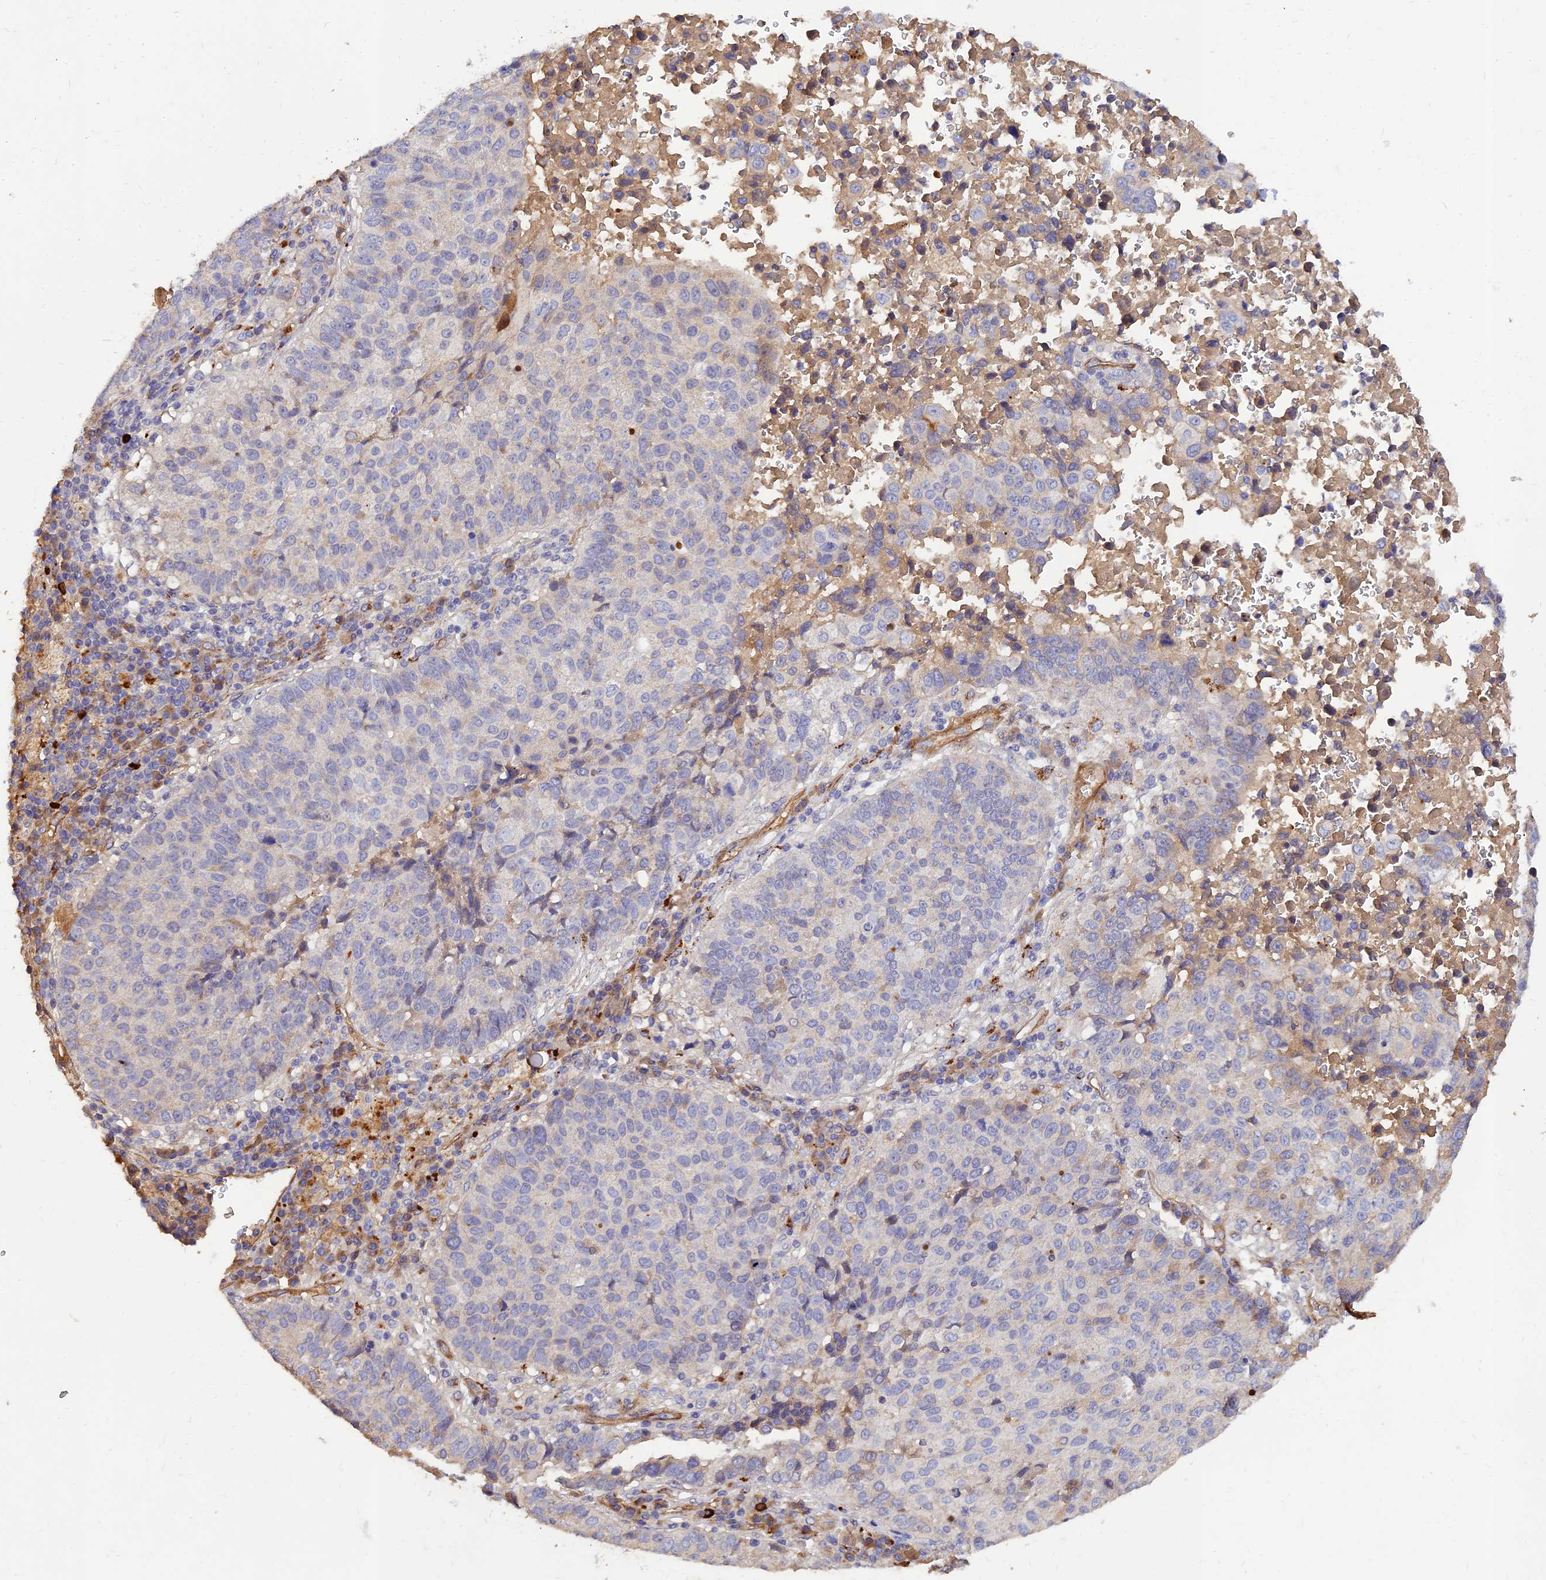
{"staining": {"intensity": "negative", "quantity": "none", "location": "none"}, "tissue": "lung cancer", "cell_type": "Tumor cells", "image_type": "cancer", "snomed": [{"axis": "morphology", "description": "Squamous cell carcinoma, NOS"}, {"axis": "topography", "description": "Lung"}], "caption": "There is no significant positivity in tumor cells of lung cancer (squamous cell carcinoma).", "gene": "MRPL35", "patient": {"sex": "male", "age": 73}}